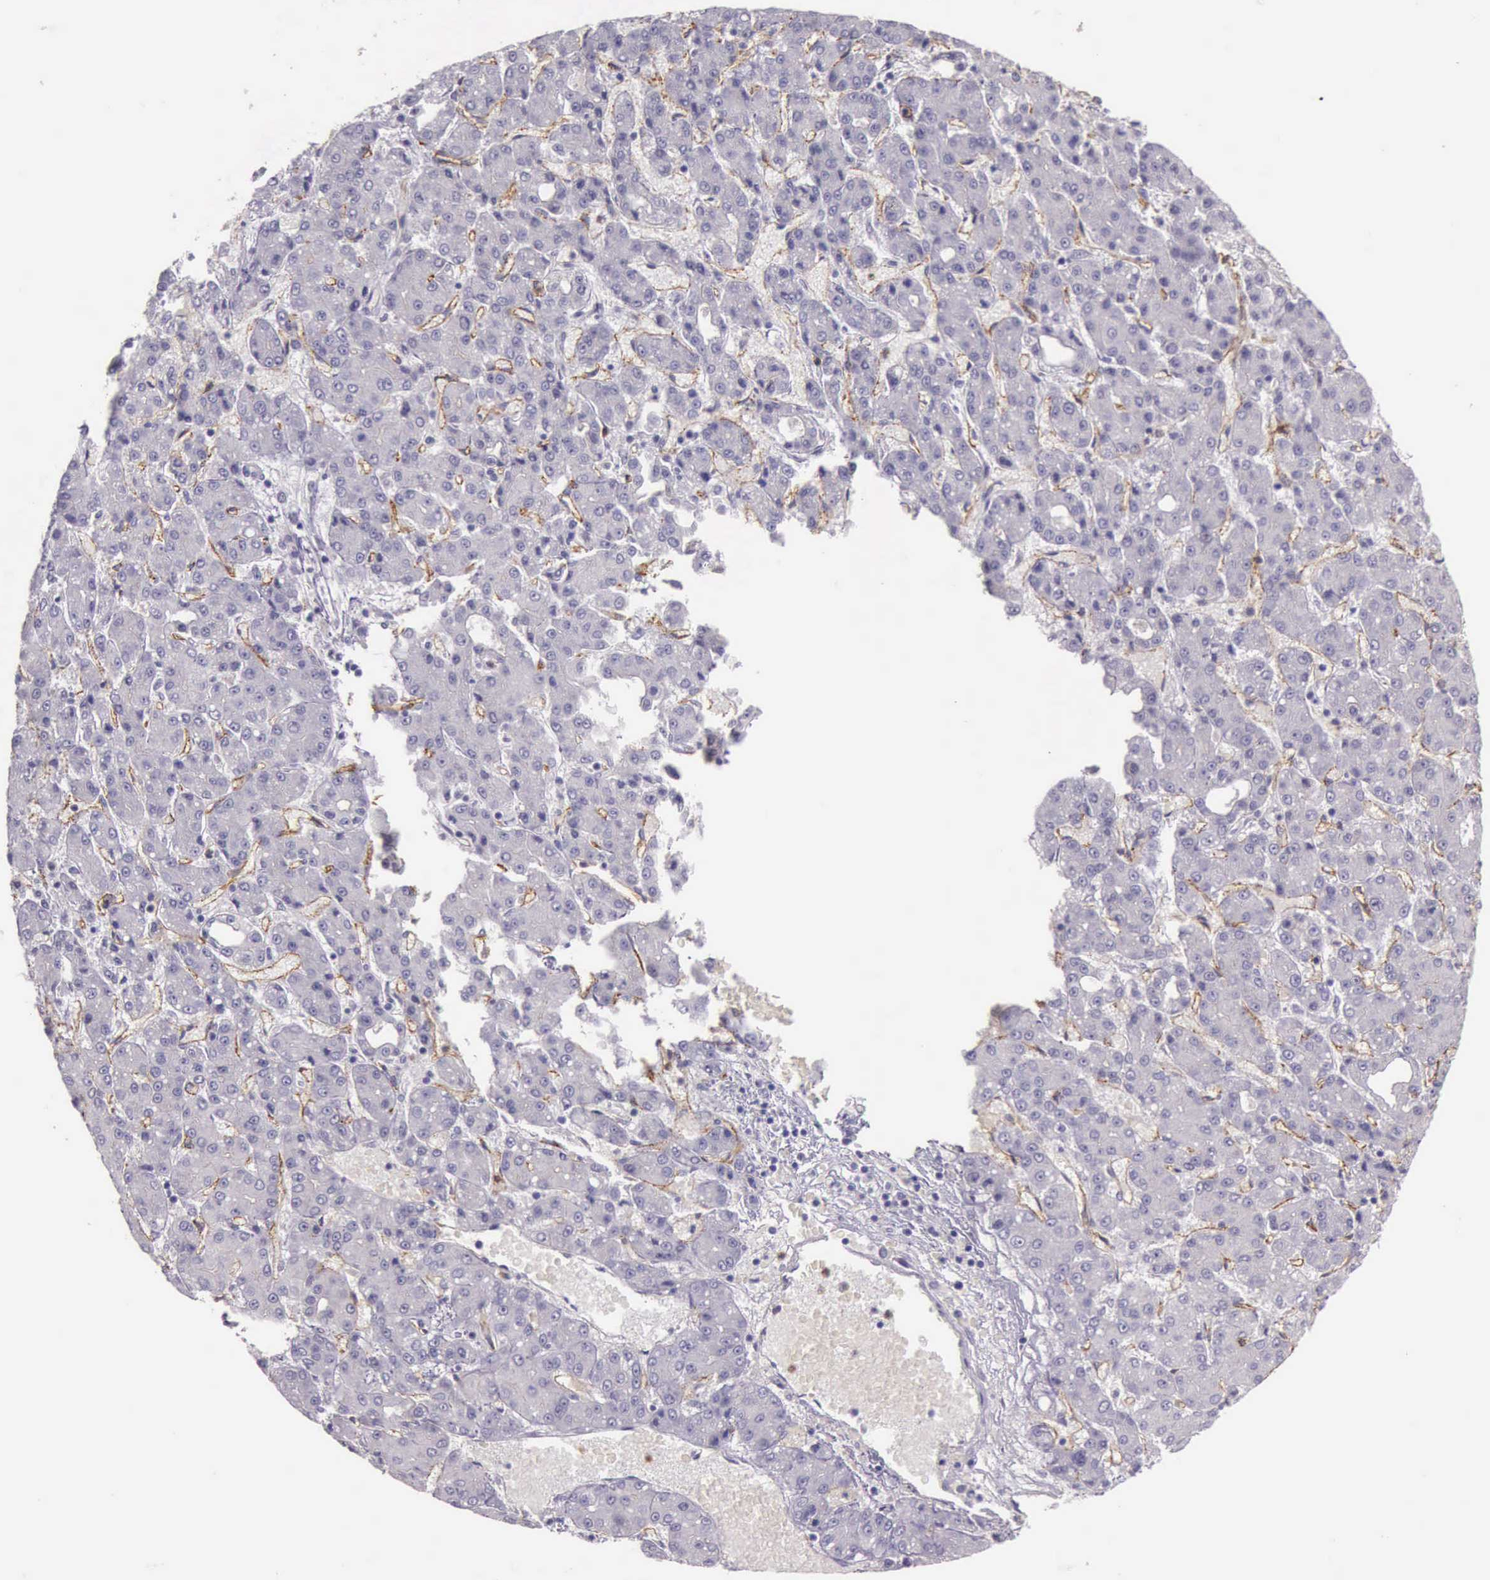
{"staining": {"intensity": "negative", "quantity": "none", "location": "none"}, "tissue": "liver cancer", "cell_type": "Tumor cells", "image_type": "cancer", "snomed": [{"axis": "morphology", "description": "Carcinoma, Hepatocellular, NOS"}, {"axis": "topography", "description": "Liver"}], "caption": "DAB (3,3'-diaminobenzidine) immunohistochemical staining of human liver hepatocellular carcinoma demonstrates no significant staining in tumor cells.", "gene": "TCEANC", "patient": {"sex": "male", "age": 69}}